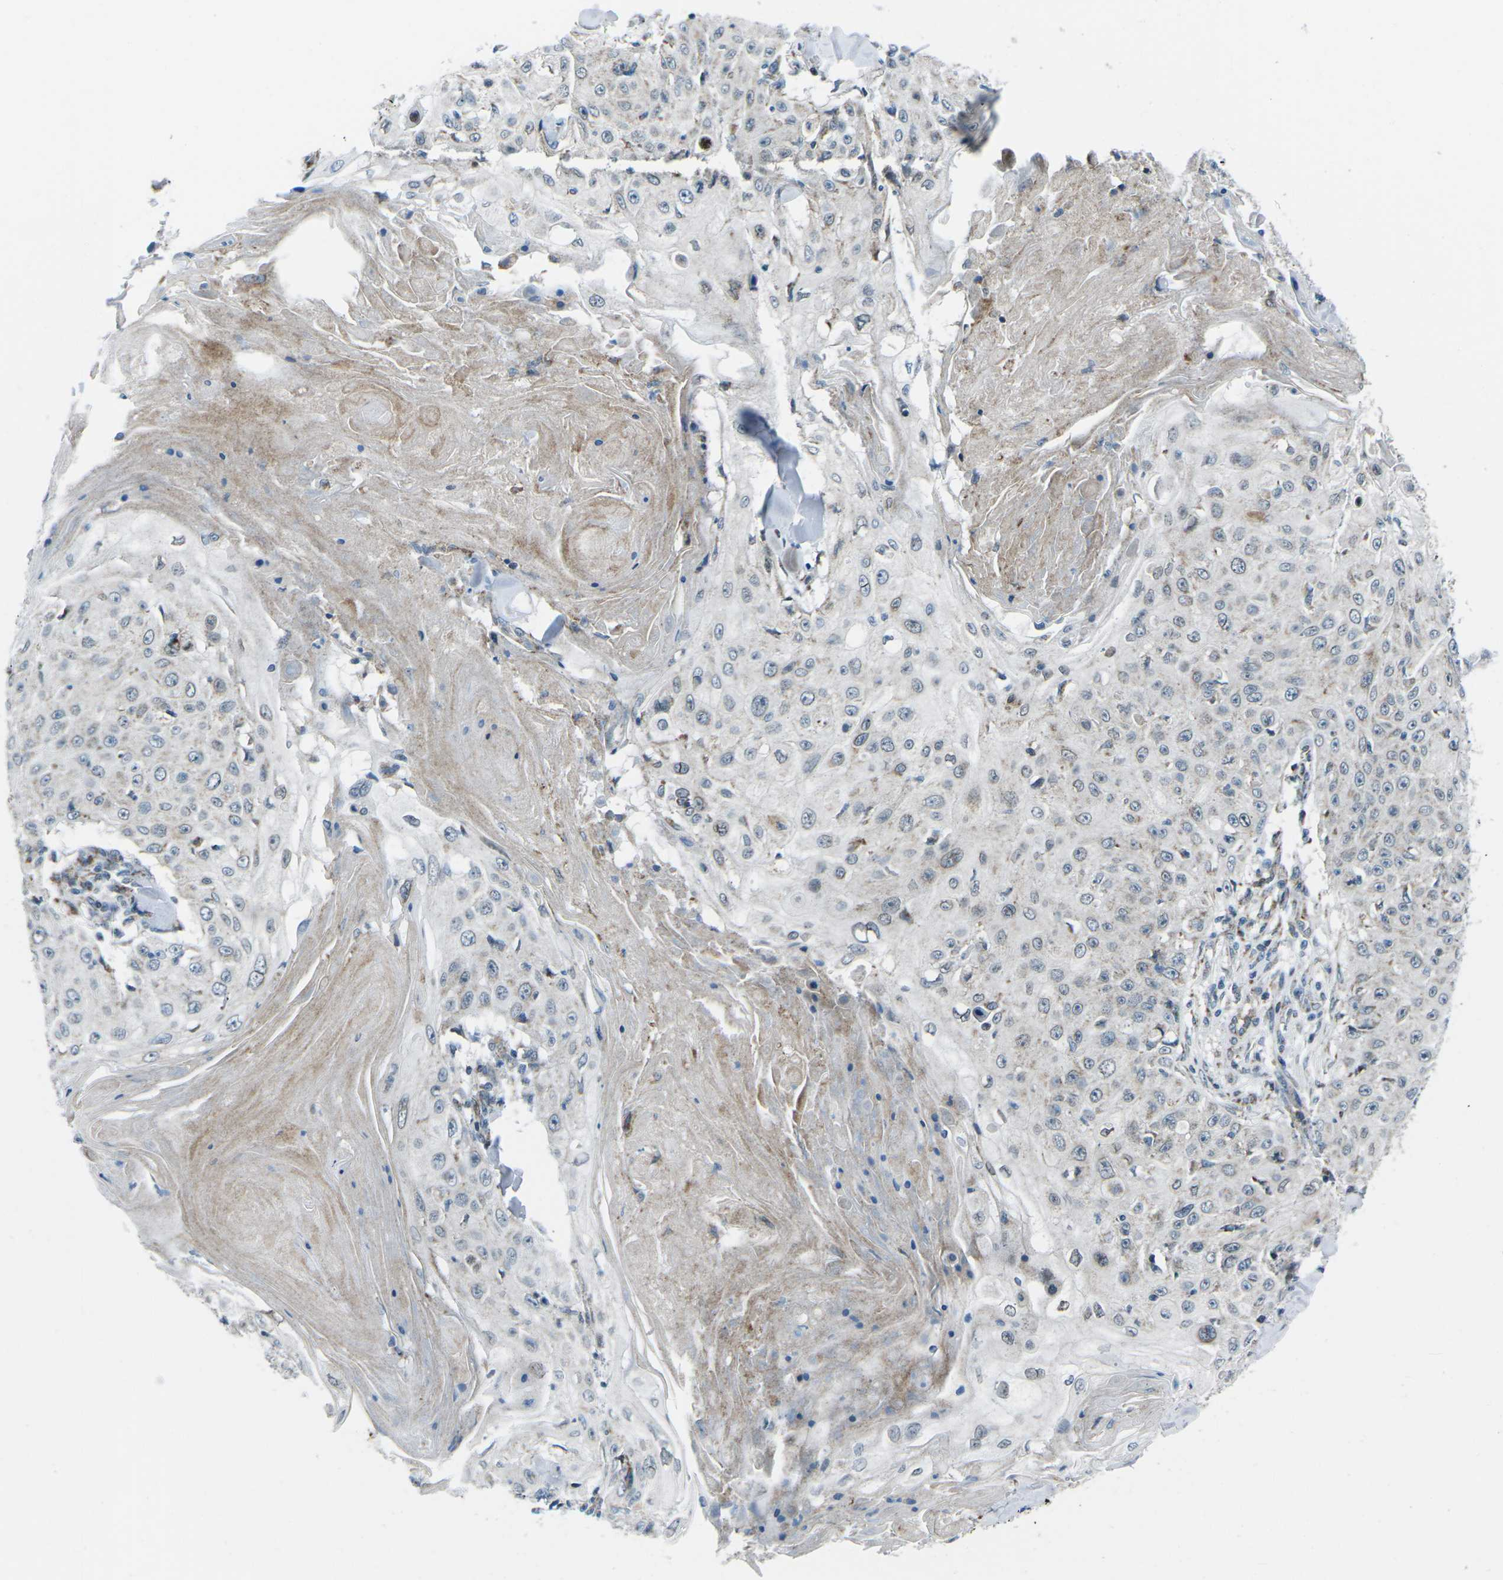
{"staining": {"intensity": "negative", "quantity": "none", "location": "none"}, "tissue": "skin cancer", "cell_type": "Tumor cells", "image_type": "cancer", "snomed": [{"axis": "morphology", "description": "Squamous cell carcinoma, NOS"}, {"axis": "topography", "description": "Skin"}], "caption": "High magnification brightfield microscopy of skin squamous cell carcinoma stained with DAB (brown) and counterstained with hematoxylin (blue): tumor cells show no significant staining.", "gene": "RFESD", "patient": {"sex": "male", "age": 86}}